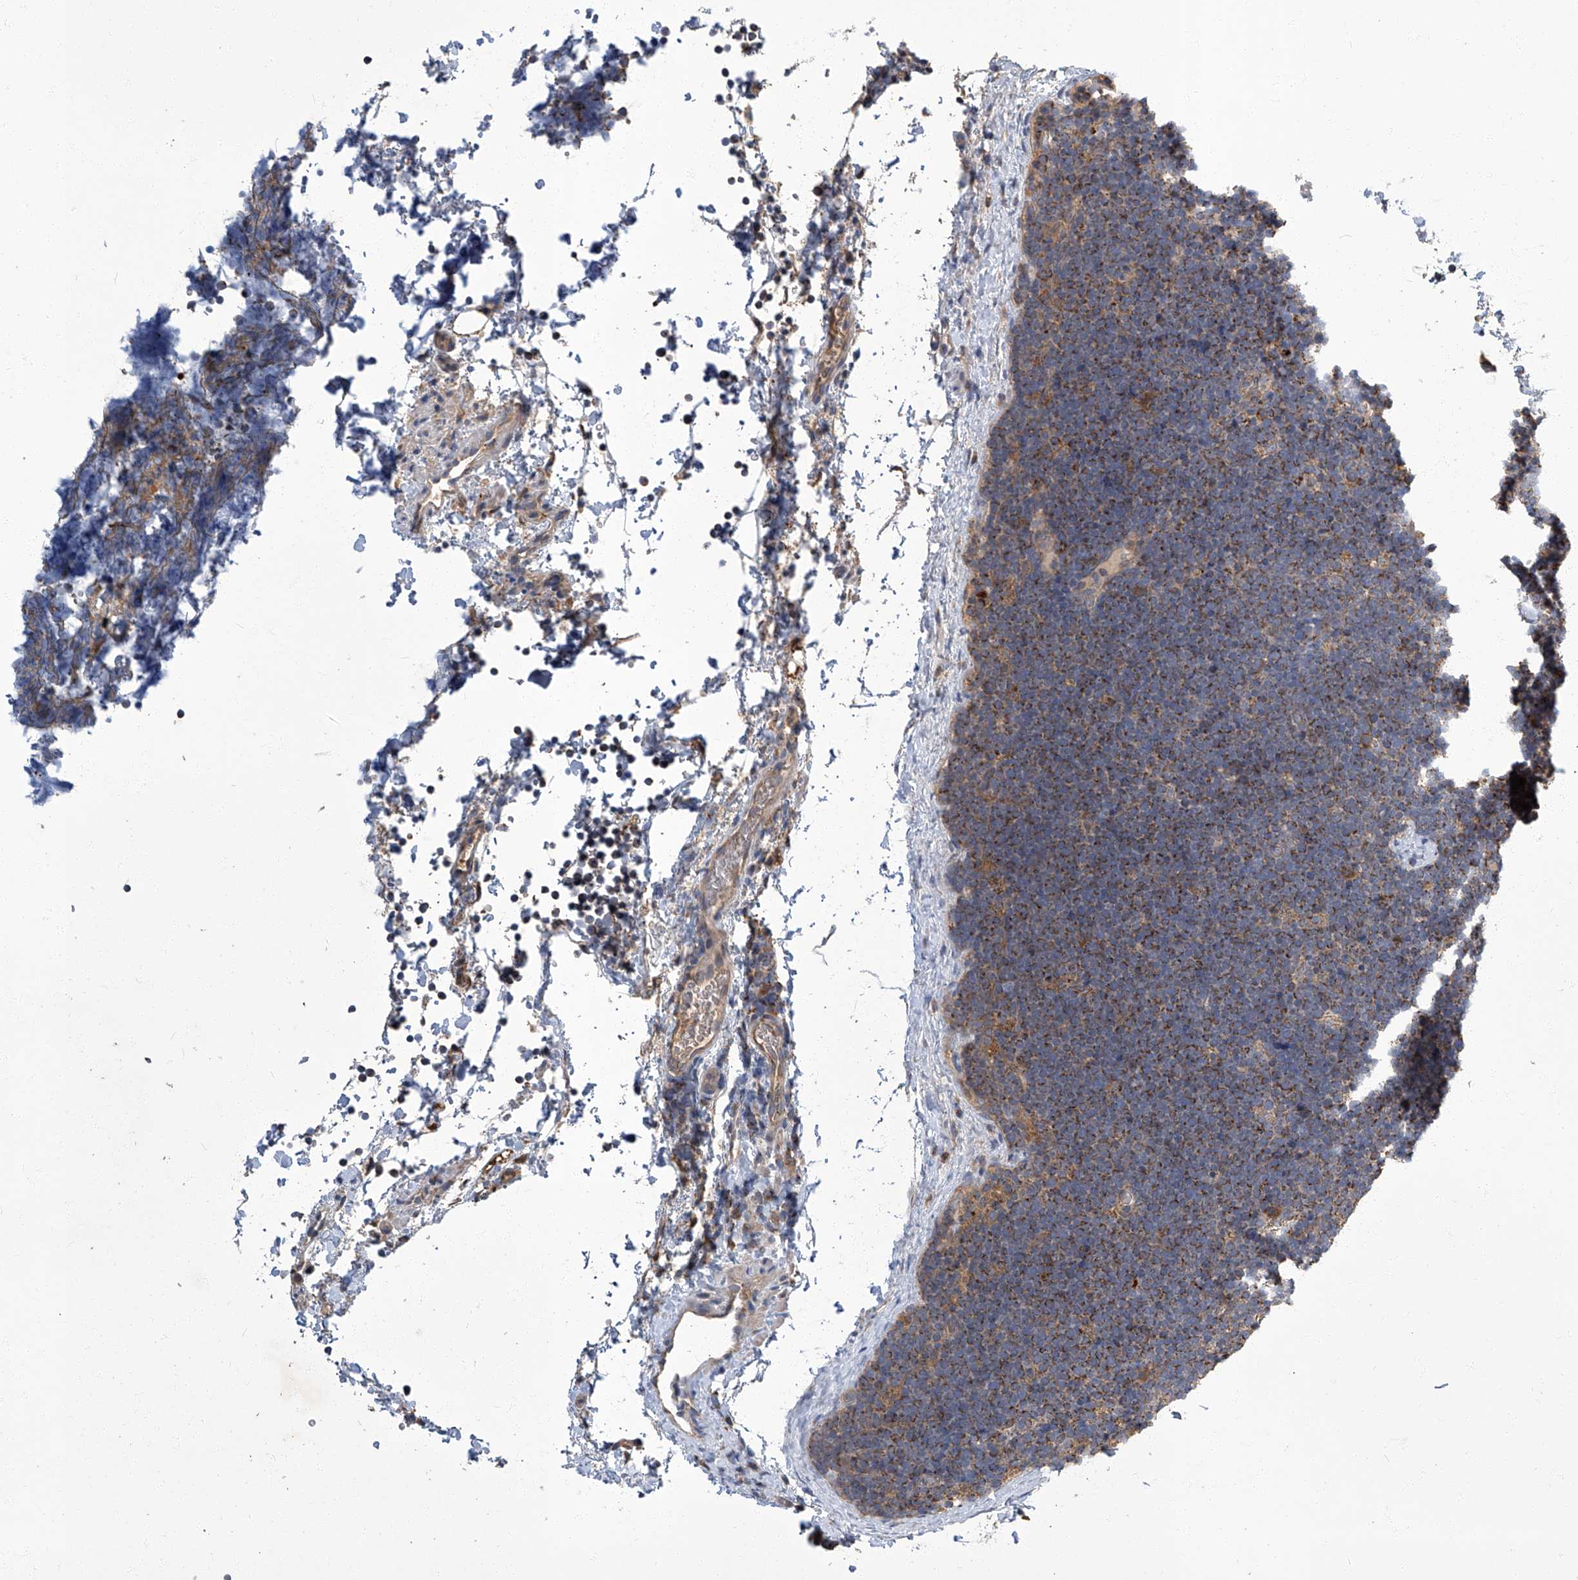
{"staining": {"intensity": "moderate", "quantity": ">75%", "location": "cytoplasmic/membranous"}, "tissue": "lymphoma", "cell_type": "Tumor cells", "image_type": "cancer", "snomed": [{"axis": "morphology", "description": "Malignant lymphoma, non-Hodgkin's type, High grade"}, {"axis": "topography", "description": "Lymph node"}], "caption": "IHC micrograph of neoplastic tissue: malignant lymphoma, non-Hodgkin's type (high-grade) stained using immunohistochemistry reveals medium levels of moderate protein expression localized specifically in the cytoplasmic/membranous of tumor cells, appearing as a cytoplasmic/membranous brown color.", "gene": "TNFRSF13B", "patient": {"sex": "male", "age": 13}}